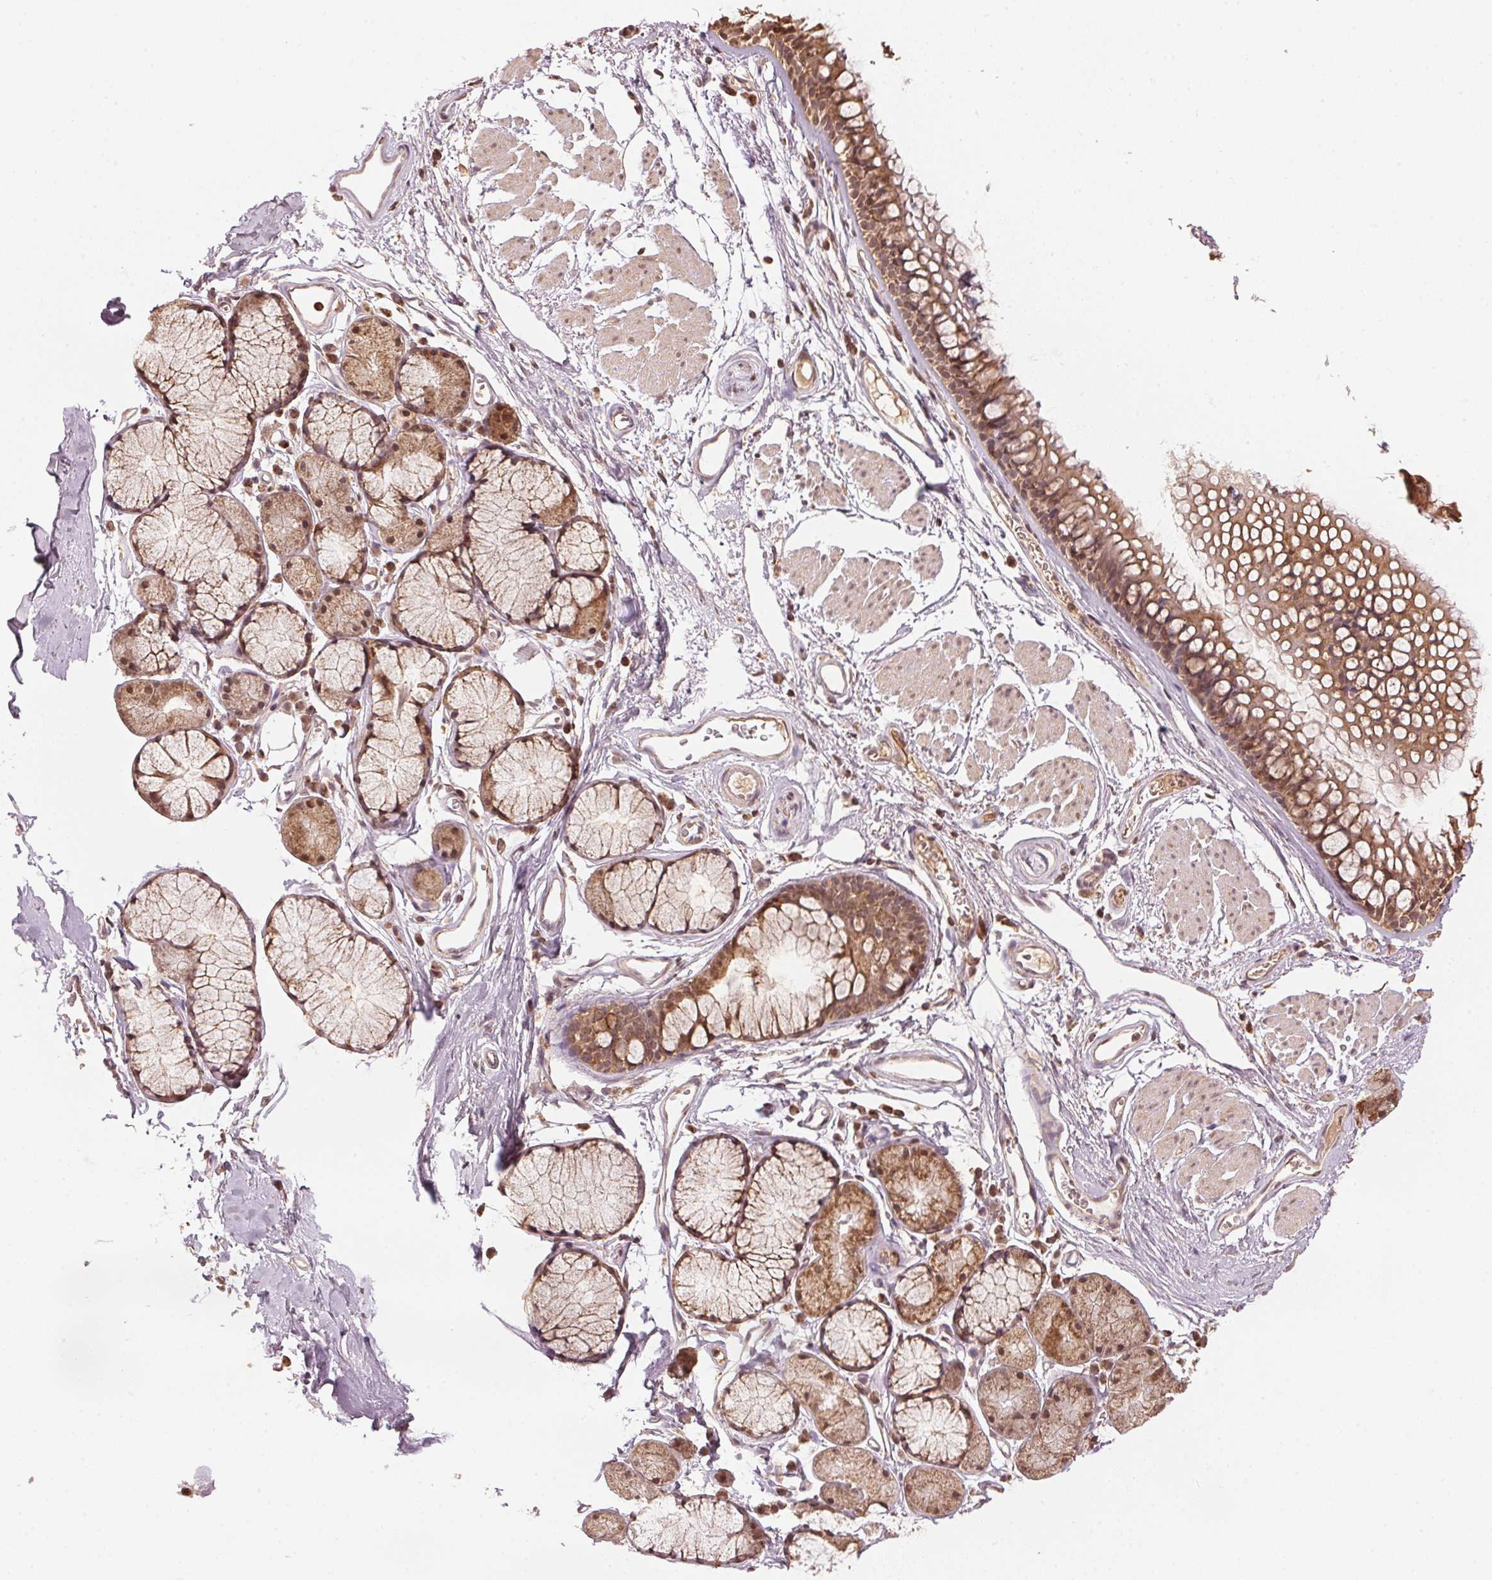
{"staining": {"intensity": "moderate", "quantity": "25%-75%", "location": "cytoplasmic/membranous"}, "tissue": "adipose tissue", "cell_type": "Adipocytes", "image_type": "normal", "snomed": [{"axis": "morphology", "description": "Normal tissue, NOS"}, {"axis": "topography", "description": "Cartilage tissue"}, {"axis": "topography", "description": "Bronchus"}], "caption": "A brown stain labels moderate cytoplasmic/membranous expression of a protein in adipocytes of benign adipose tissue. (Brightfield microscopy of DAB IHC at high magnification).", "gene": "ARHGAP6", "patient": {"sex": "female", "age": 79}}